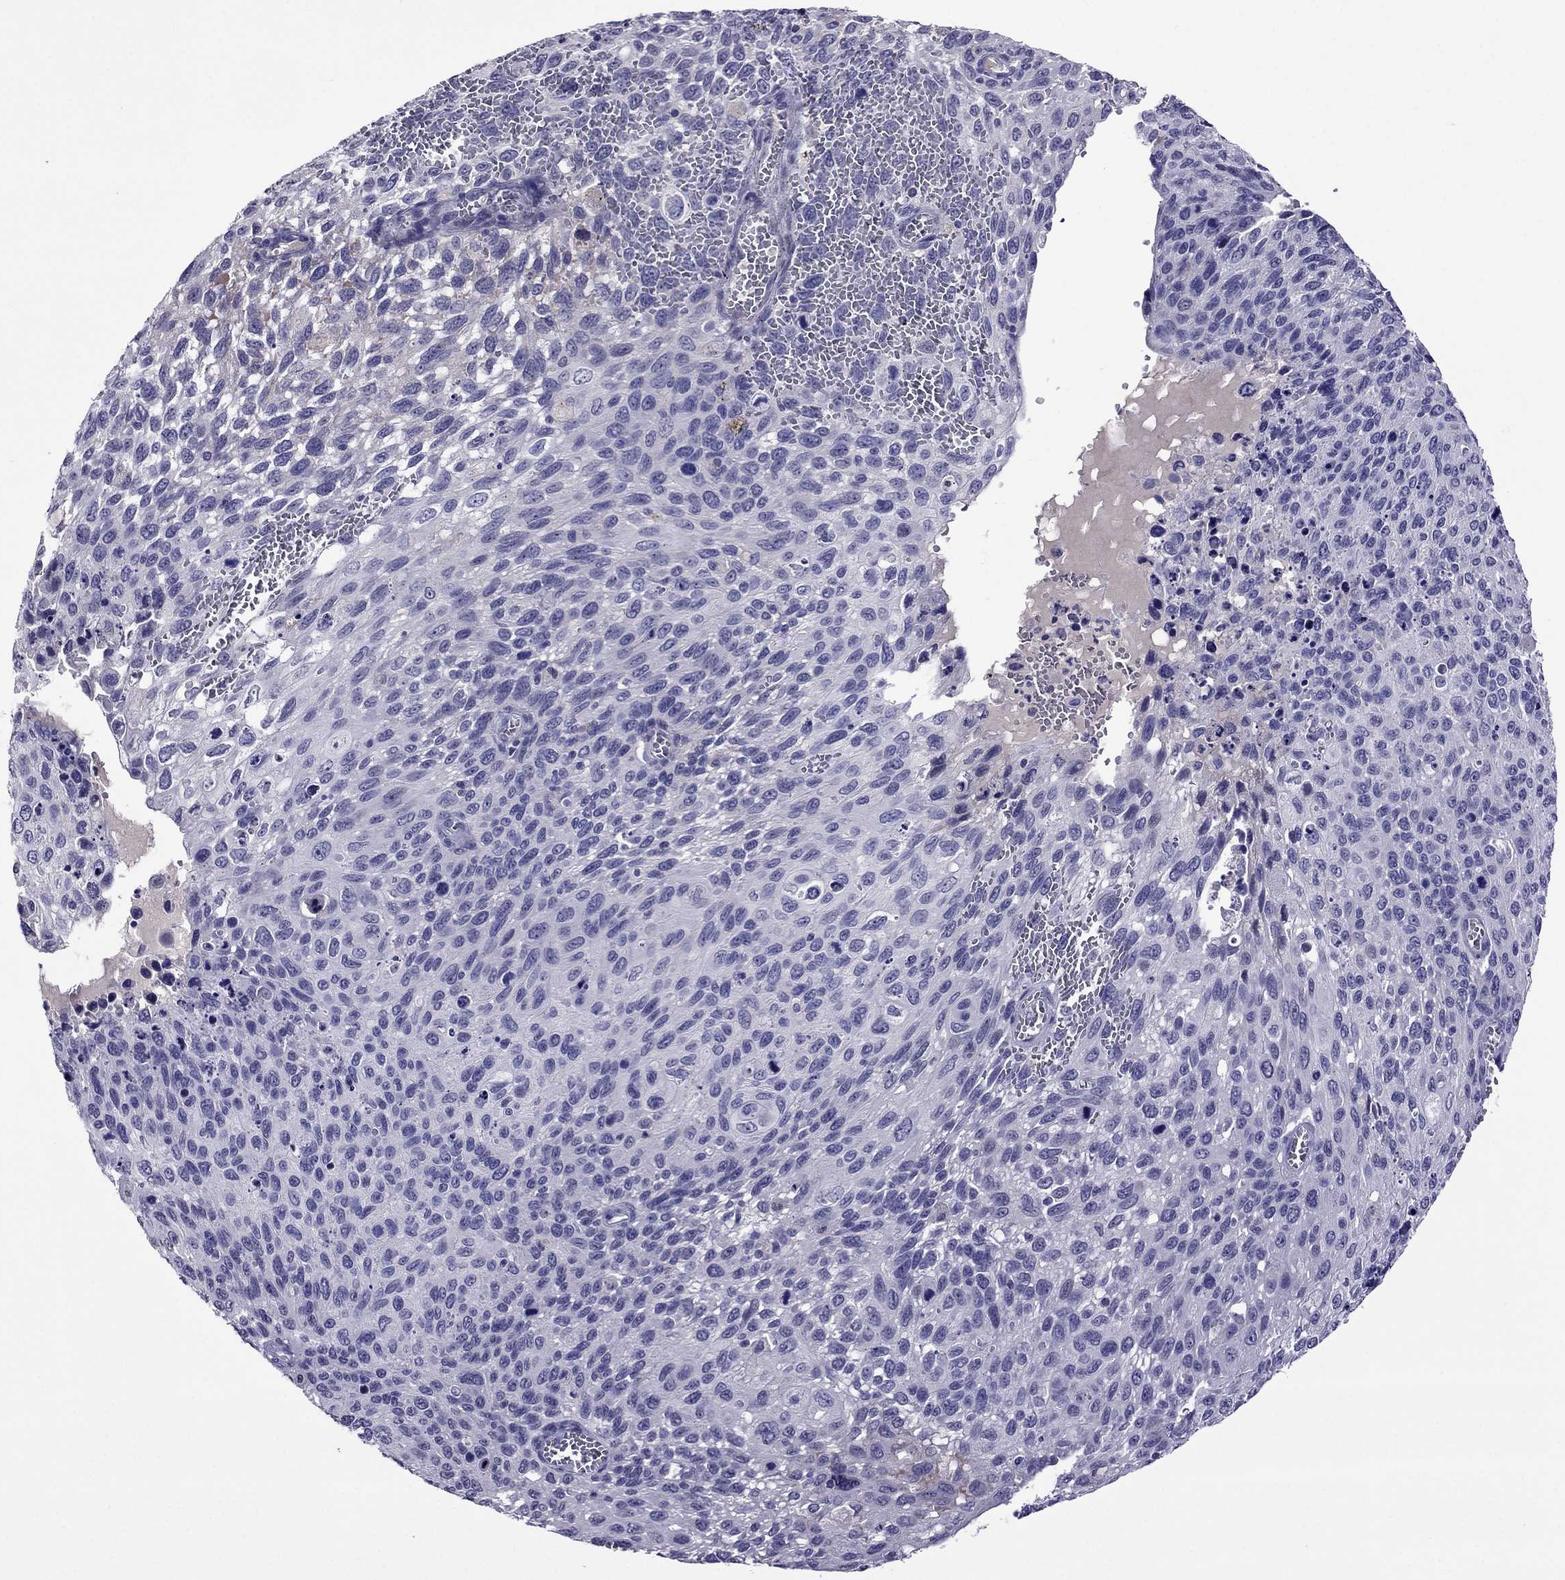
{"staining": {"intensity": "negative", "quantity": "none", "location": "none"}, "tissue": "cervical cancer", "cell_type": "Tumor cells", "image_type": "cancer", "snomed": [{"axis": "morphology", "description": "Squamous cell carcinoma, NOS"}, {"axis": "topography", "description": "Cervix"}], "caption": "DAB immunohistochemical staining of cervical cancer (squamous cell carcinoma) shows no significant expression in tumor cells.", "gene": "SPTBN4", "patient": {"sex": "female", "age": 70}}